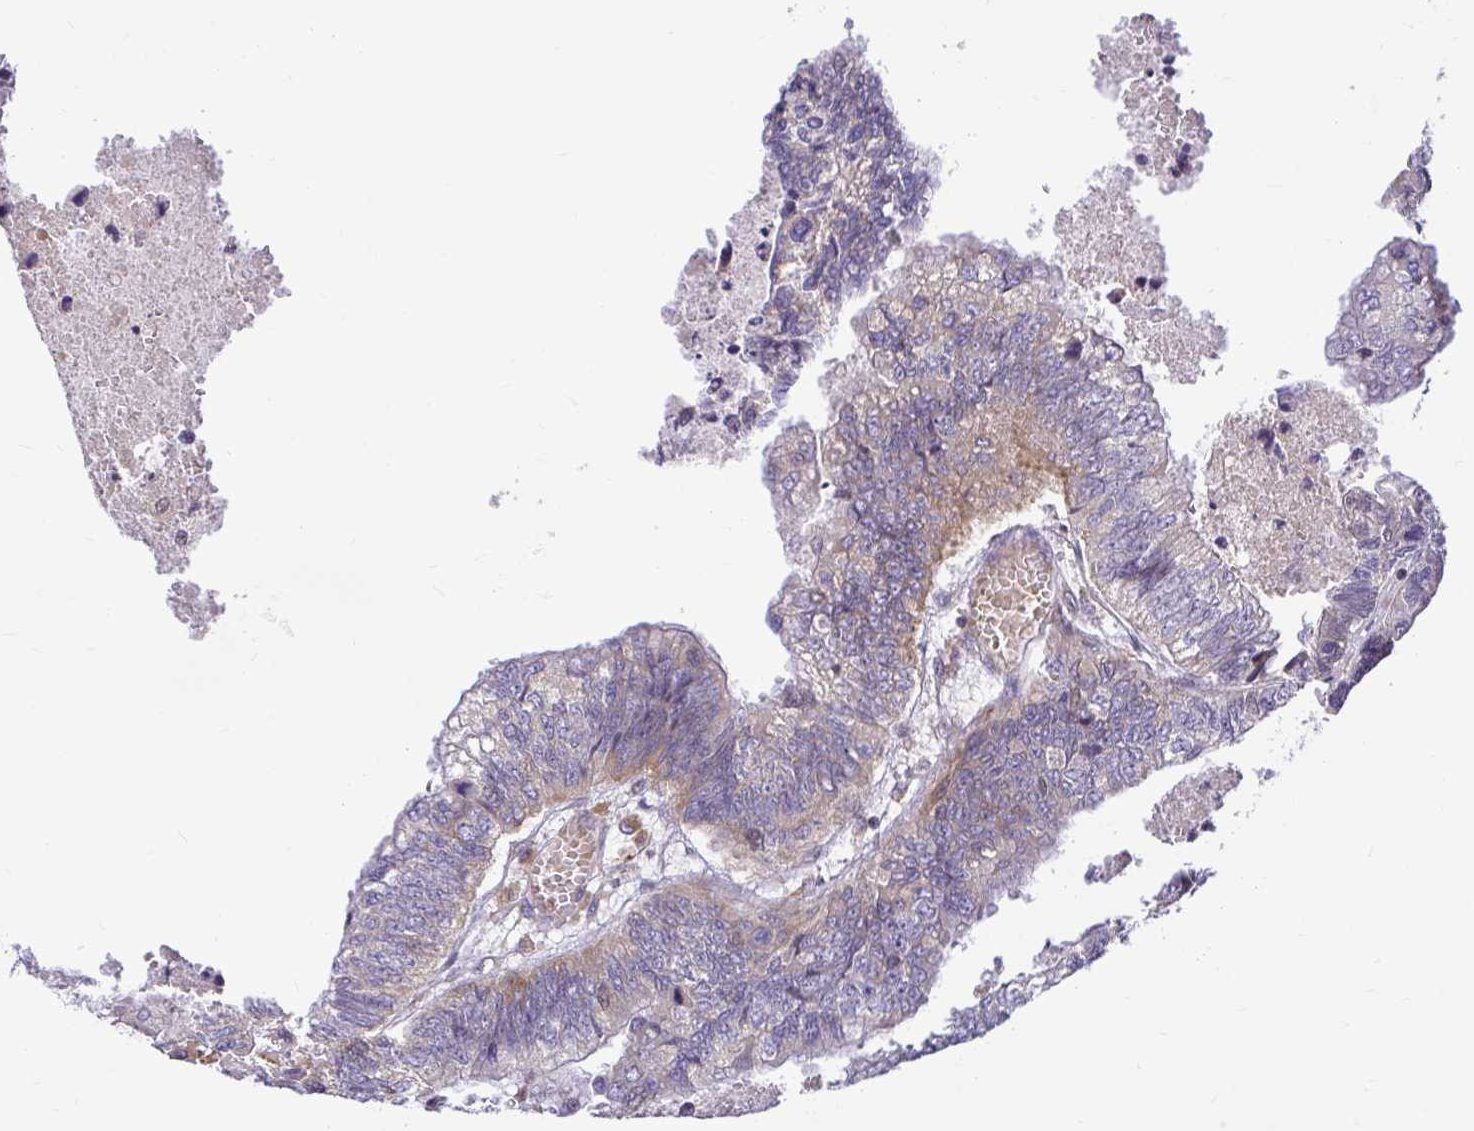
{"staining": {"intensity": "moderate", "quantity": "25%-75%", "location": "cytoplasmic/membranous"}, "tissue": "colorectal cancer", "cell_type": "Tumor cells", "image_type": "cancer", "snomed": [{"axis": "morphology", "description": "Adenocarcinoma, NOS"}, {"axis": "topography", "description": "Colon"}], "caption": "Protein positivity by immunohistochemistry (IHC) shows moderate cytoplasmic/membranous positivity in approximately 25%-75% of tumor cells in colorectal cancer (adenocarcinoma). (brown staining indicates protein expression, while blue staining denotes nuclei).", "gene": "VTI1B", "patient": {"sex": "male", "age": 62}}